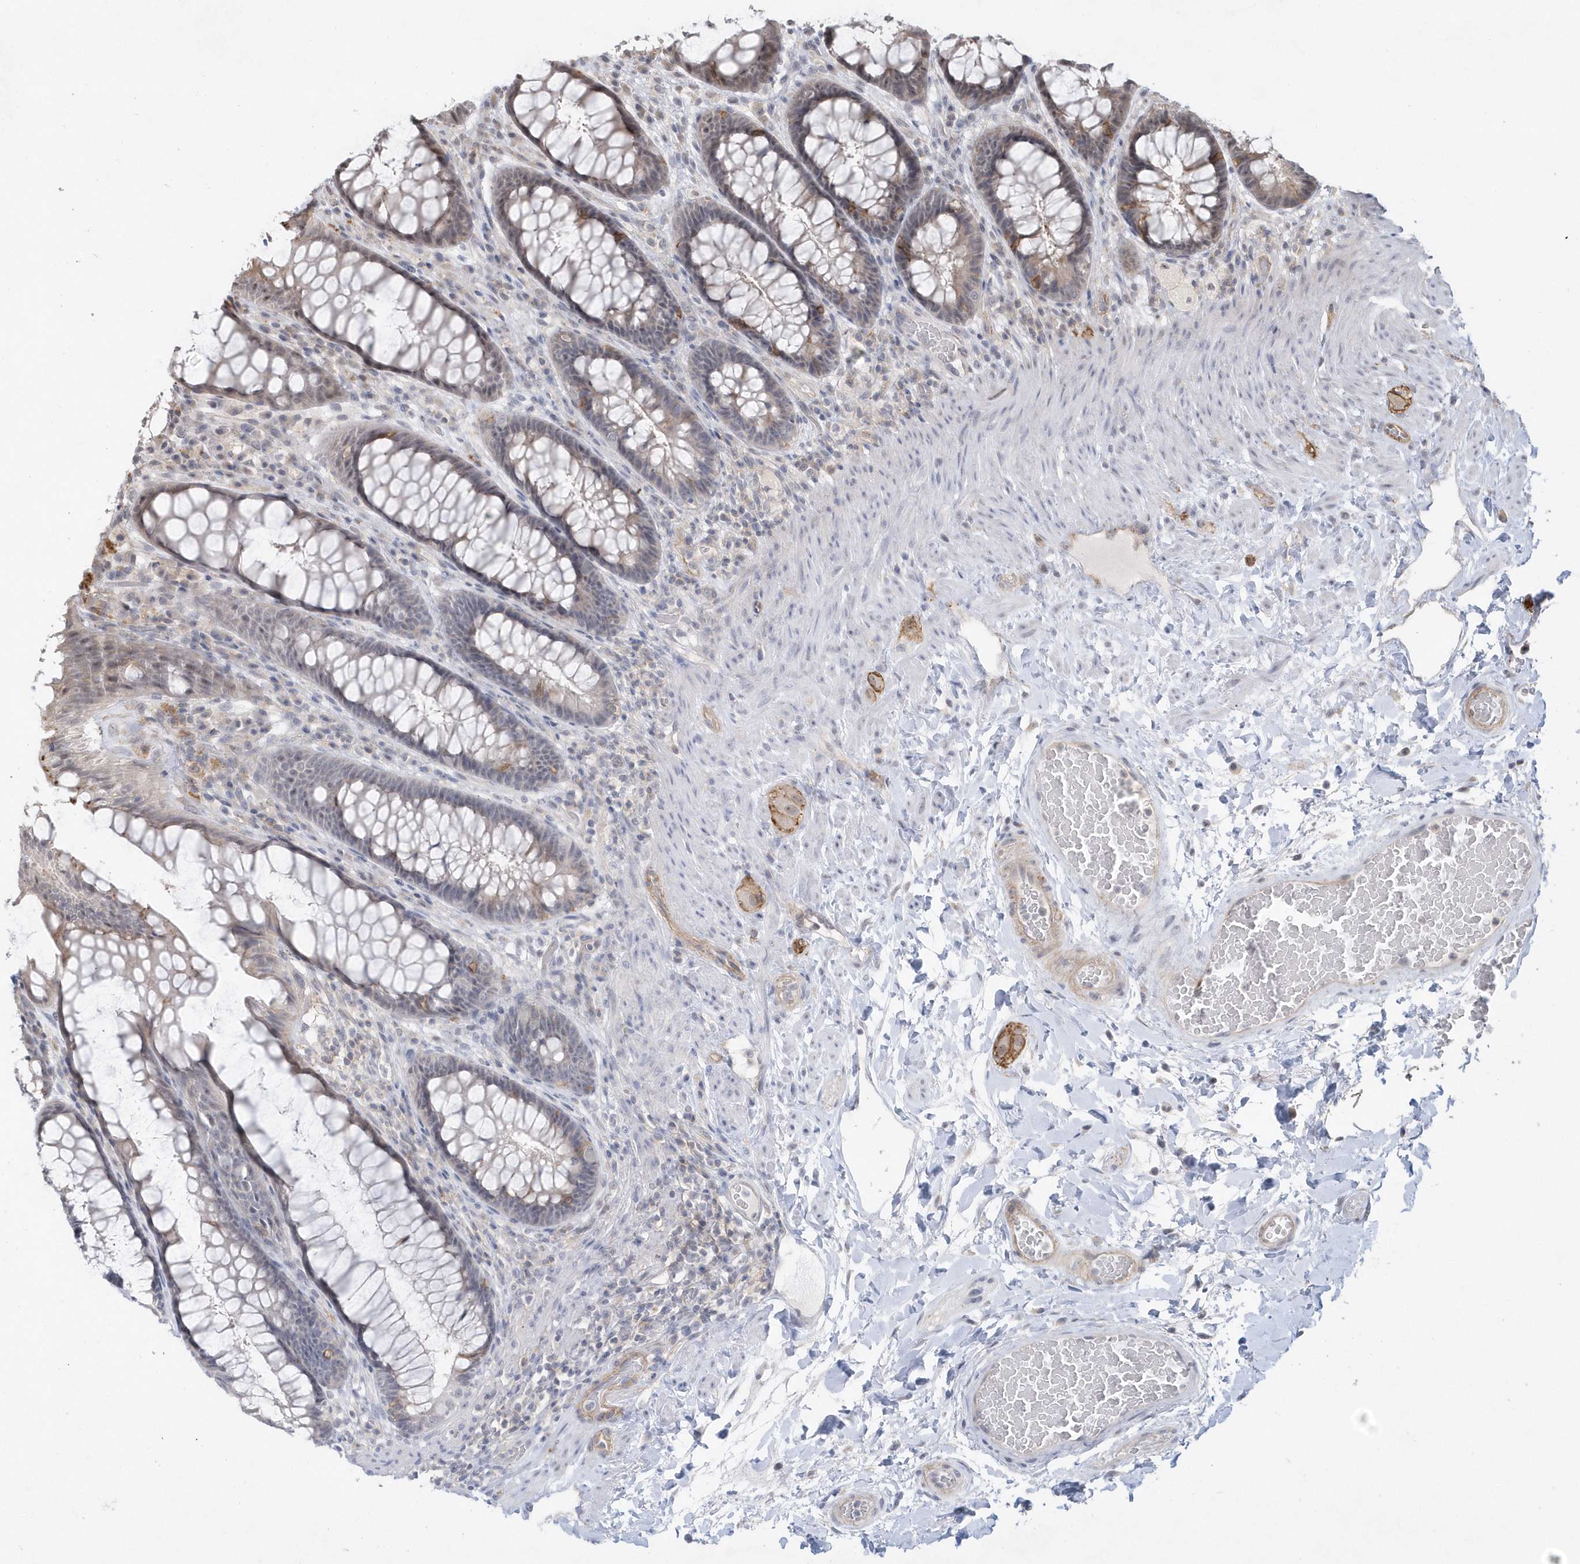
{"staining": {"intensity": "weak", "quantity": "25%-75%", "location": "cytoplasmic/membranous"}, "tissue": "rectum", "cell_type": "Glandular cells", "image_type": "normal", "snomed": [{"axis": "morphology", "description": "Normal tissue, NOS"}, {"axis": "topography", "description": "Rectum"}], "caption": "This is an image of immunohistochemistry (IHC) staining of unremarkable rectum, which shows weak expression in the cytoplasmic/membranous of glandular cells.", "gene": "CRIP3", "patient": {"sex": "female", "age": 46}}